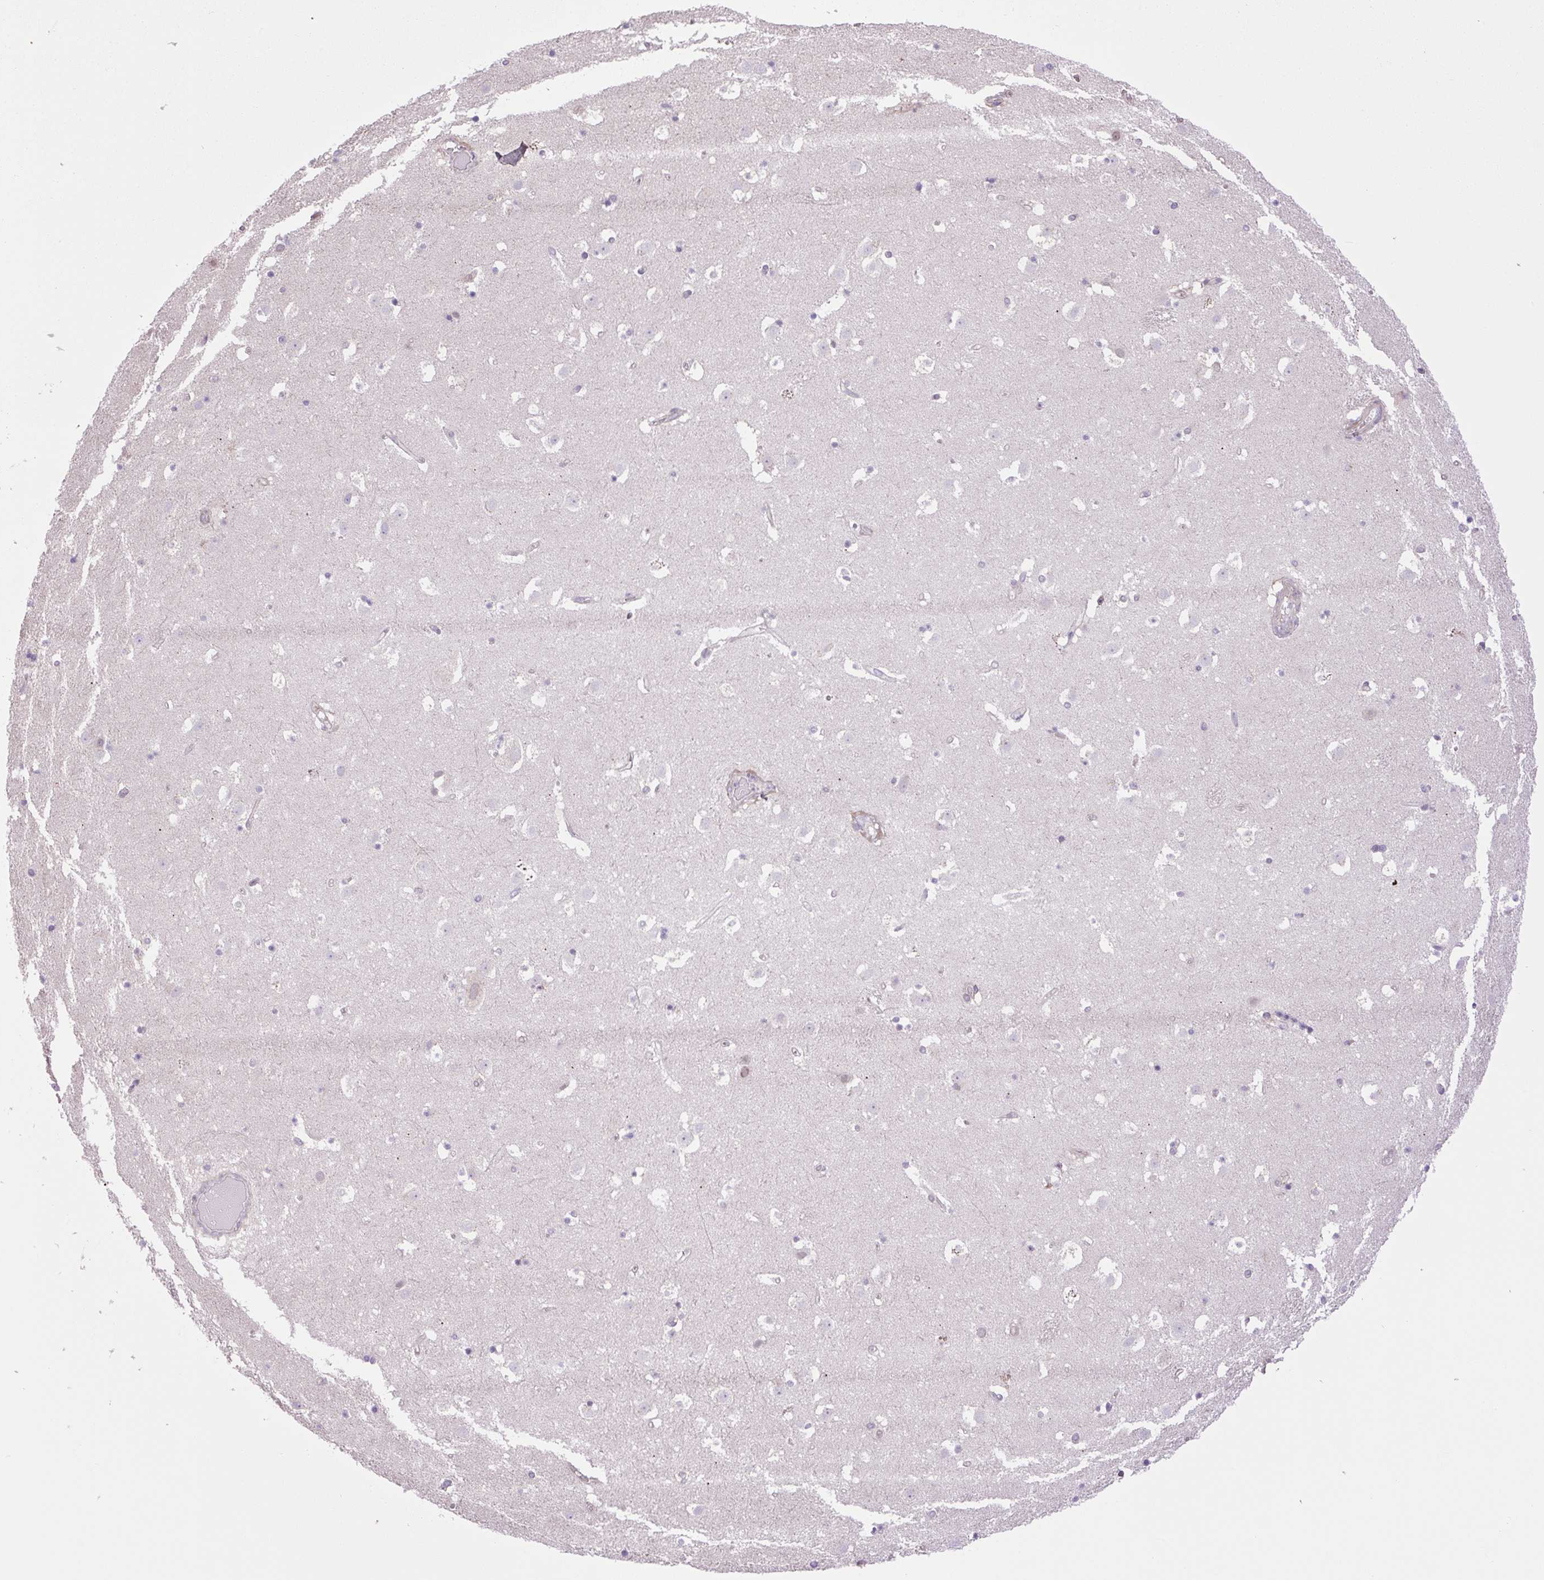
{"staining": {"intensity": "negative", "quantity": "none", "location": "none"}, "tissue": "caudate", "cell_type": "Glial cells", "image_type": "normal", "snomed": [{"axis": "morphology", "description": "Normal tissue, NOS"}, {"axis": "topography", "description": "Lateral ventricle wall"}], "caption": "A high-resolution micrograph shows immunohistochemistry (IHC) staining of unremarkable caudate, which demonstrates no significant staining in glial cells. The staining was performed using DAB (3,3'-diaminobenzidine) to visualize the protein expression in brown, while the nuclei were stained in blue with hematoxylin (Magnification: 20x).", "gene": "KIFC1", "patient": {"sex": "male", "age": 37}}